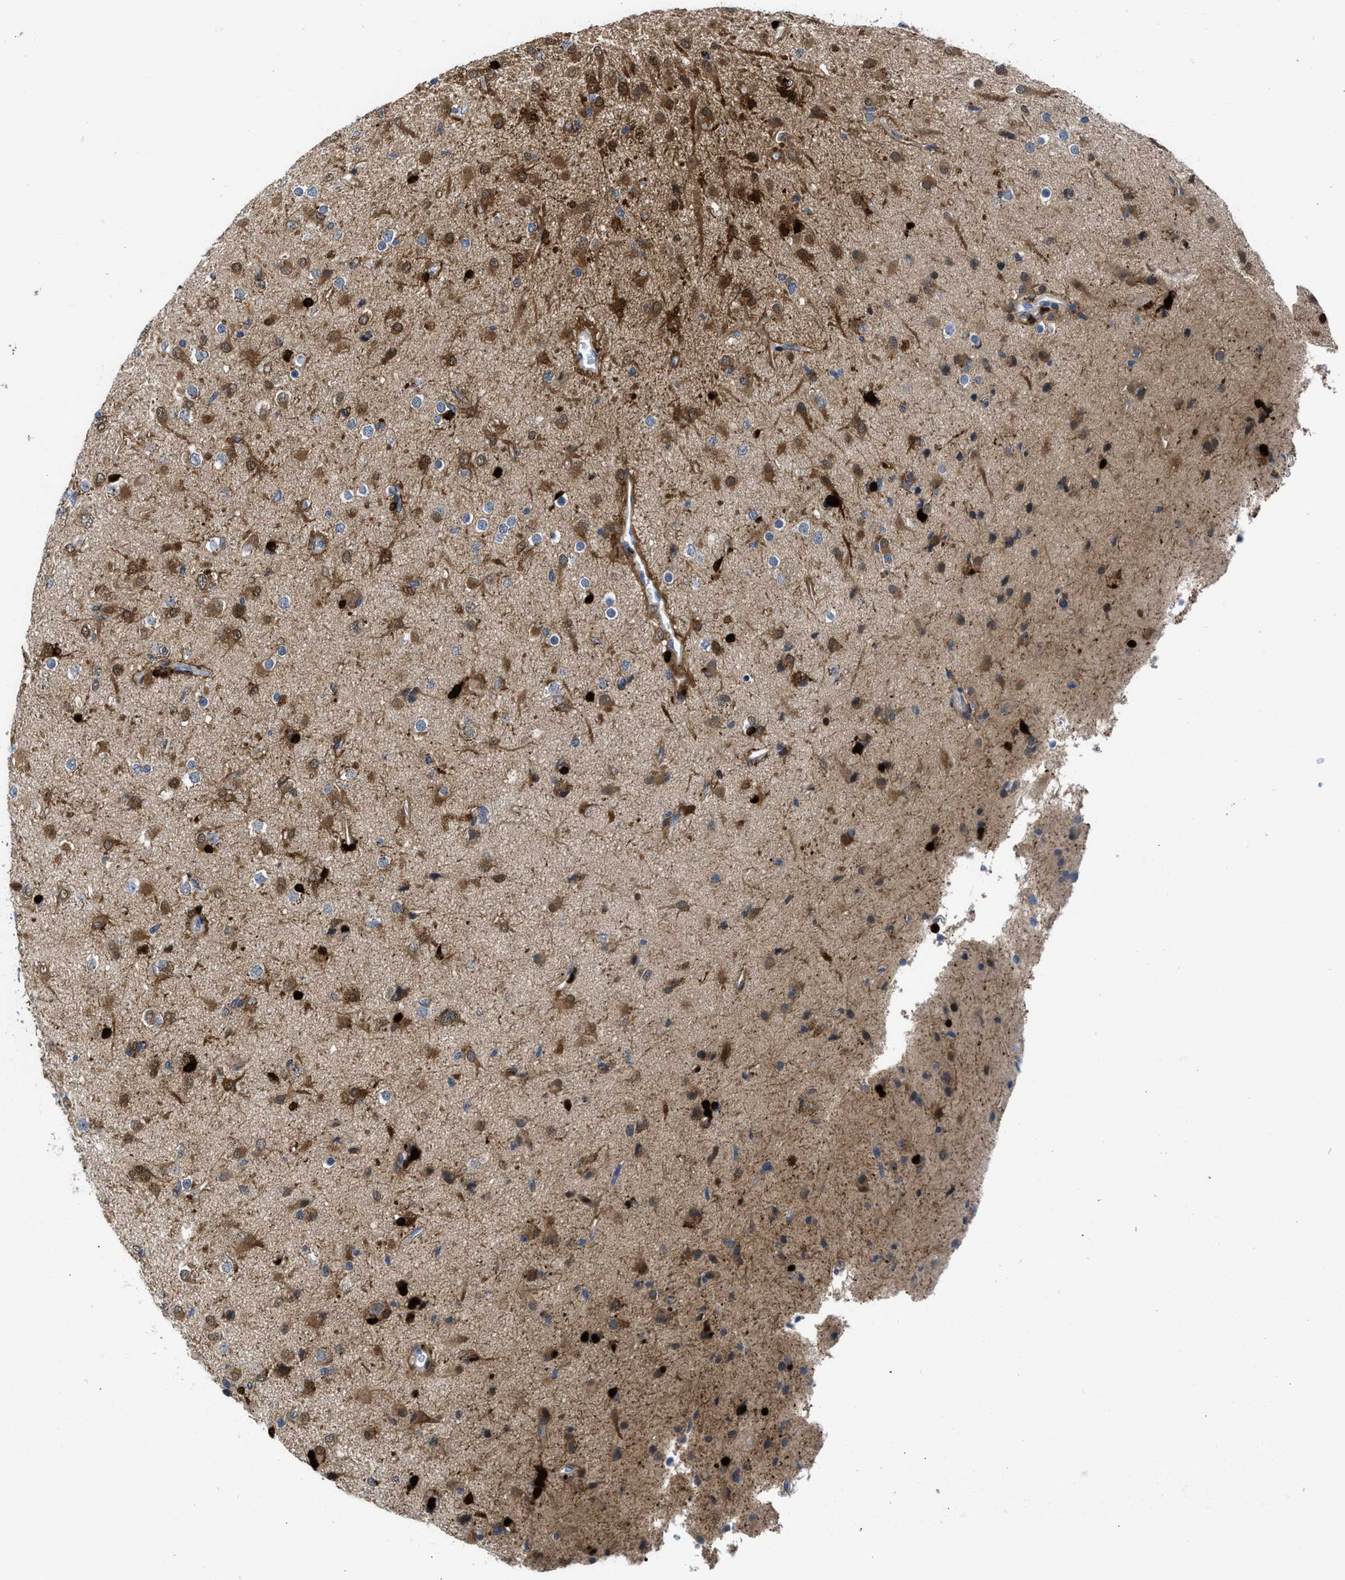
{"staining": {"intensity": "strong", "quantity": "25%-75%", "location": "cytoplasmic/membranous,nuclear"}, "tissue": "glioma", "cell_type": "Tumor cells", "image_type": "cancer", "snomed": [{"axis": "morphology", "description": "Glioma, malignant, Low grade"}, {"axis": "topography", "description": "Brain"}], "caption": "Immunohistochemical staining of glioma displays high levels of strong cytoplasmic/membranous and nuclear protein expression in approximately 25%-75% of tumor cells. The protein is stained brown, and the nuclei are stained in blue (DAB (3,3'-diaminobenzidine) IHC with brightfield microscopy, high magnification).", "gene": "CBR1", "patient": {"sex": "male", "age": 65}}